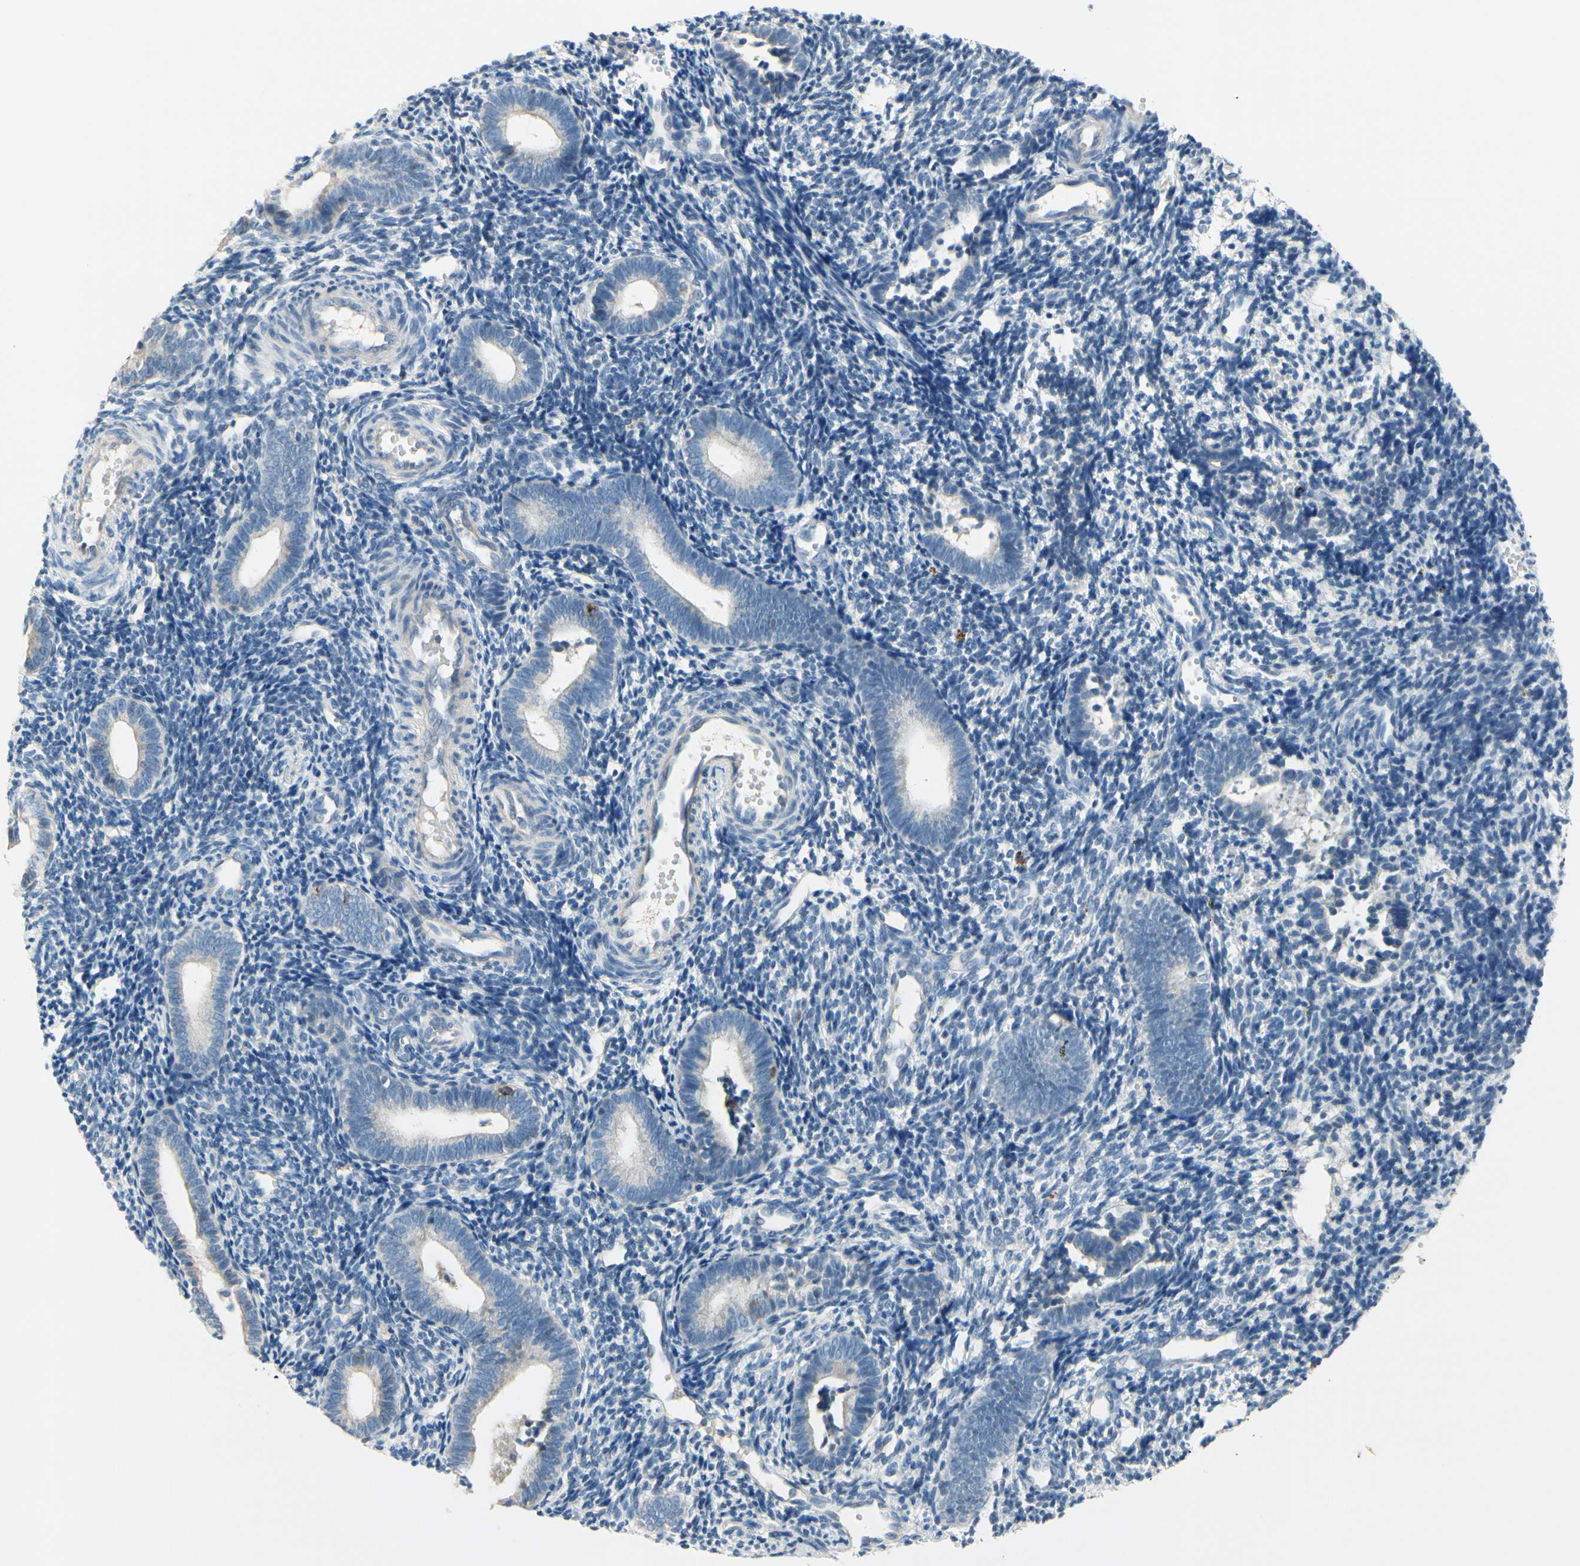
{"staining": {"intensity": "negative", "quantity": "none", "location": "none"}, "tissue": "endometrium", "cell_type": "Cells in endometrial stroma", "image_type": "normal", "snomed": [{"axis": "morphology", "description": "Normal tissue, NOS"}, {"axis": "topography", "description": "Uterus"}, {"axis": "topography", "description": "Endometrium"}], "caption": "A photomicrograph of human endometrium is negative for staining in cells in endometrial stroma. (Brightfield microscopy of DAB (3,3'-diaminobenzidine) IHC at high magnification).", "gene": "CKAP2", "patient": {"sex": "female", "age": 33}}